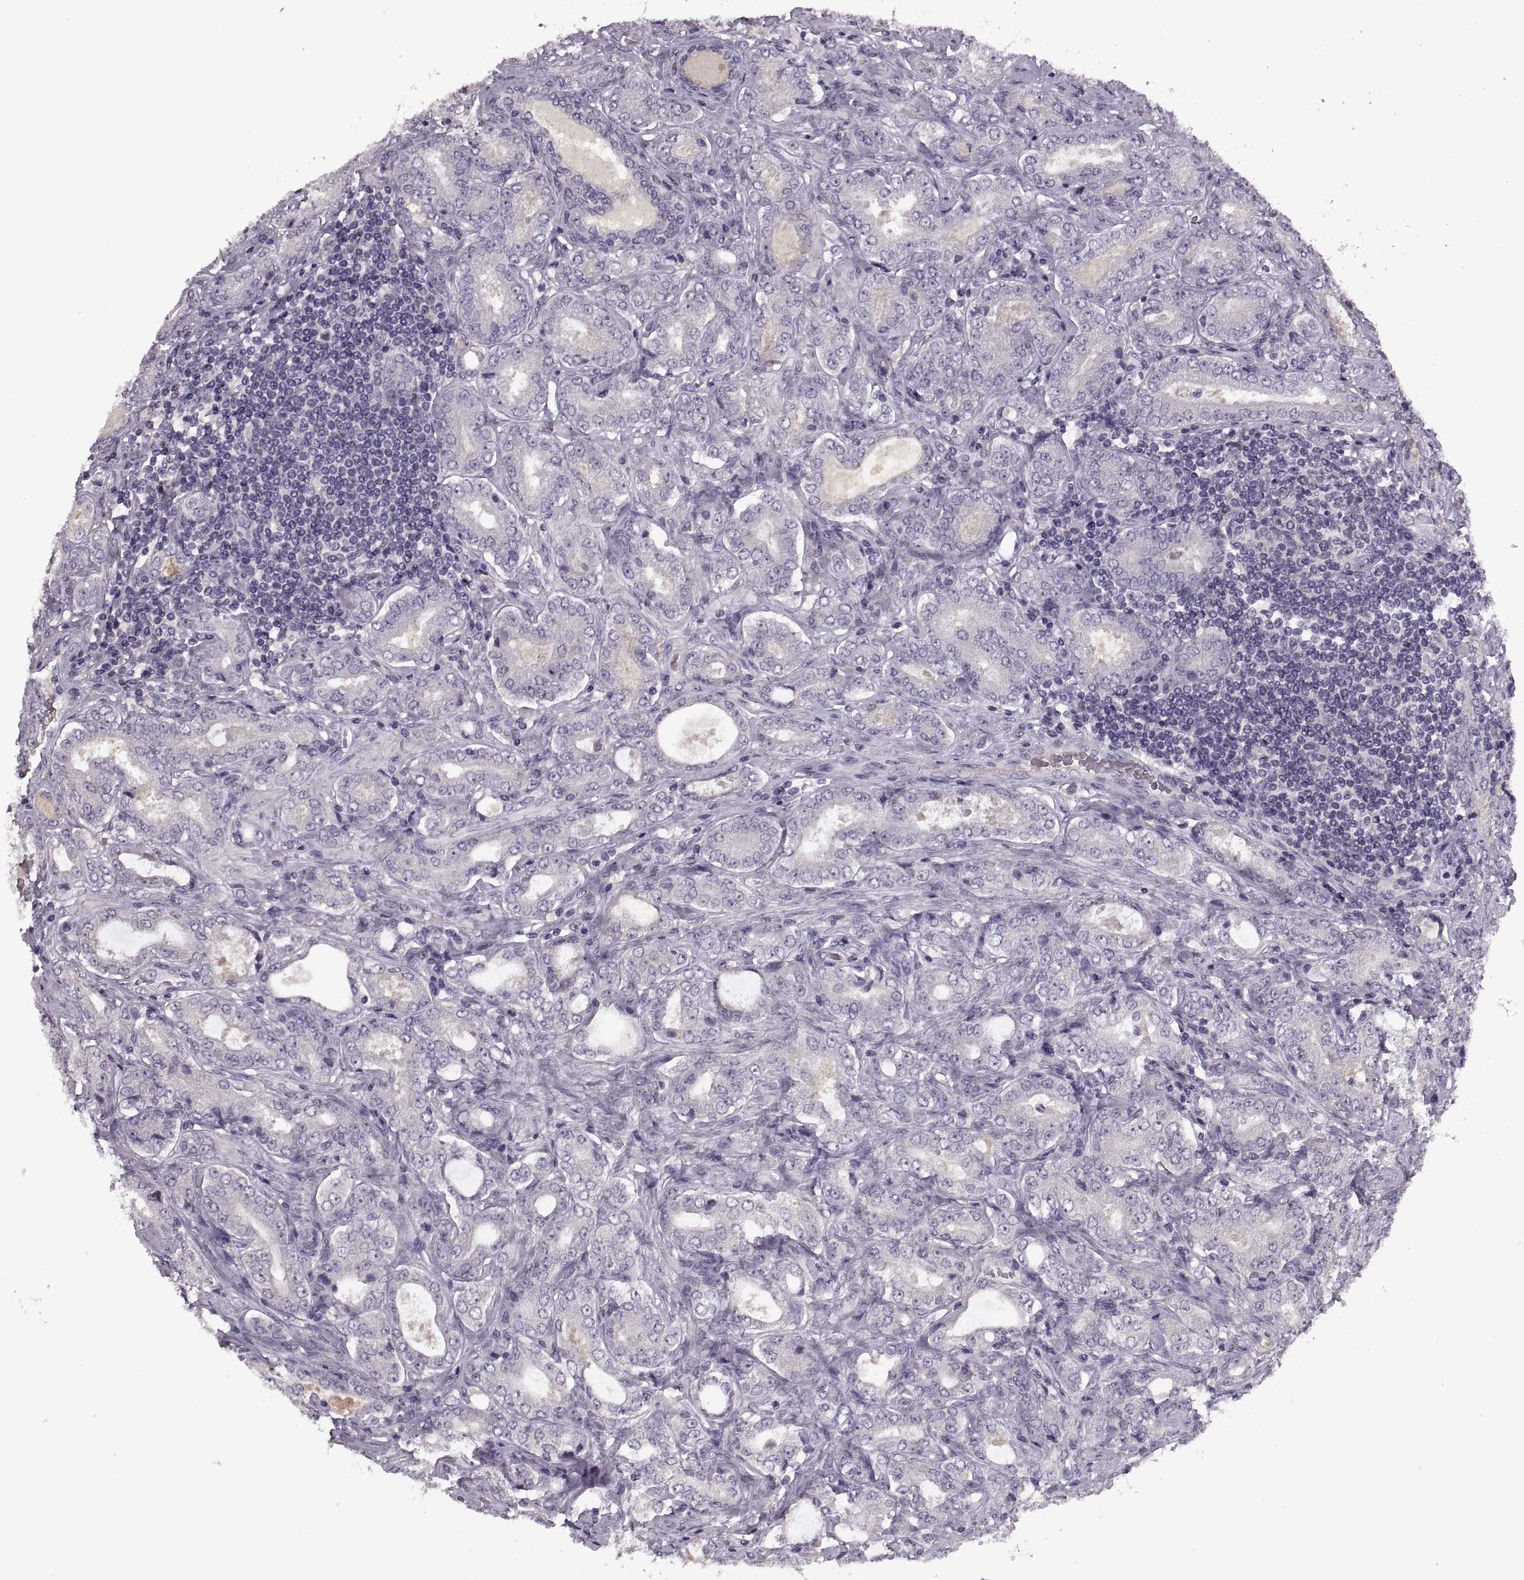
{"staining": {"intensity": "negative", "quantity": "none", "location": "none"}, "tissue": "prostate cancer", "cell_type": "Tumor cells", "image_type": "cancer", "snomed": [{"axis": "morphology", "description": "Adenocarcinoma, NOS"}, {"axis": "topography", "description": "Prostate"}], "caption": "This histopathology image is of adenocarcinoma (prostate) stained with IHC to label a protein in brown with the nuclei are counter-stained blue. There is no positivity in tumor cells.", "gene": "CACNA1F", "patient": {"sex": "male", "age": 64}}